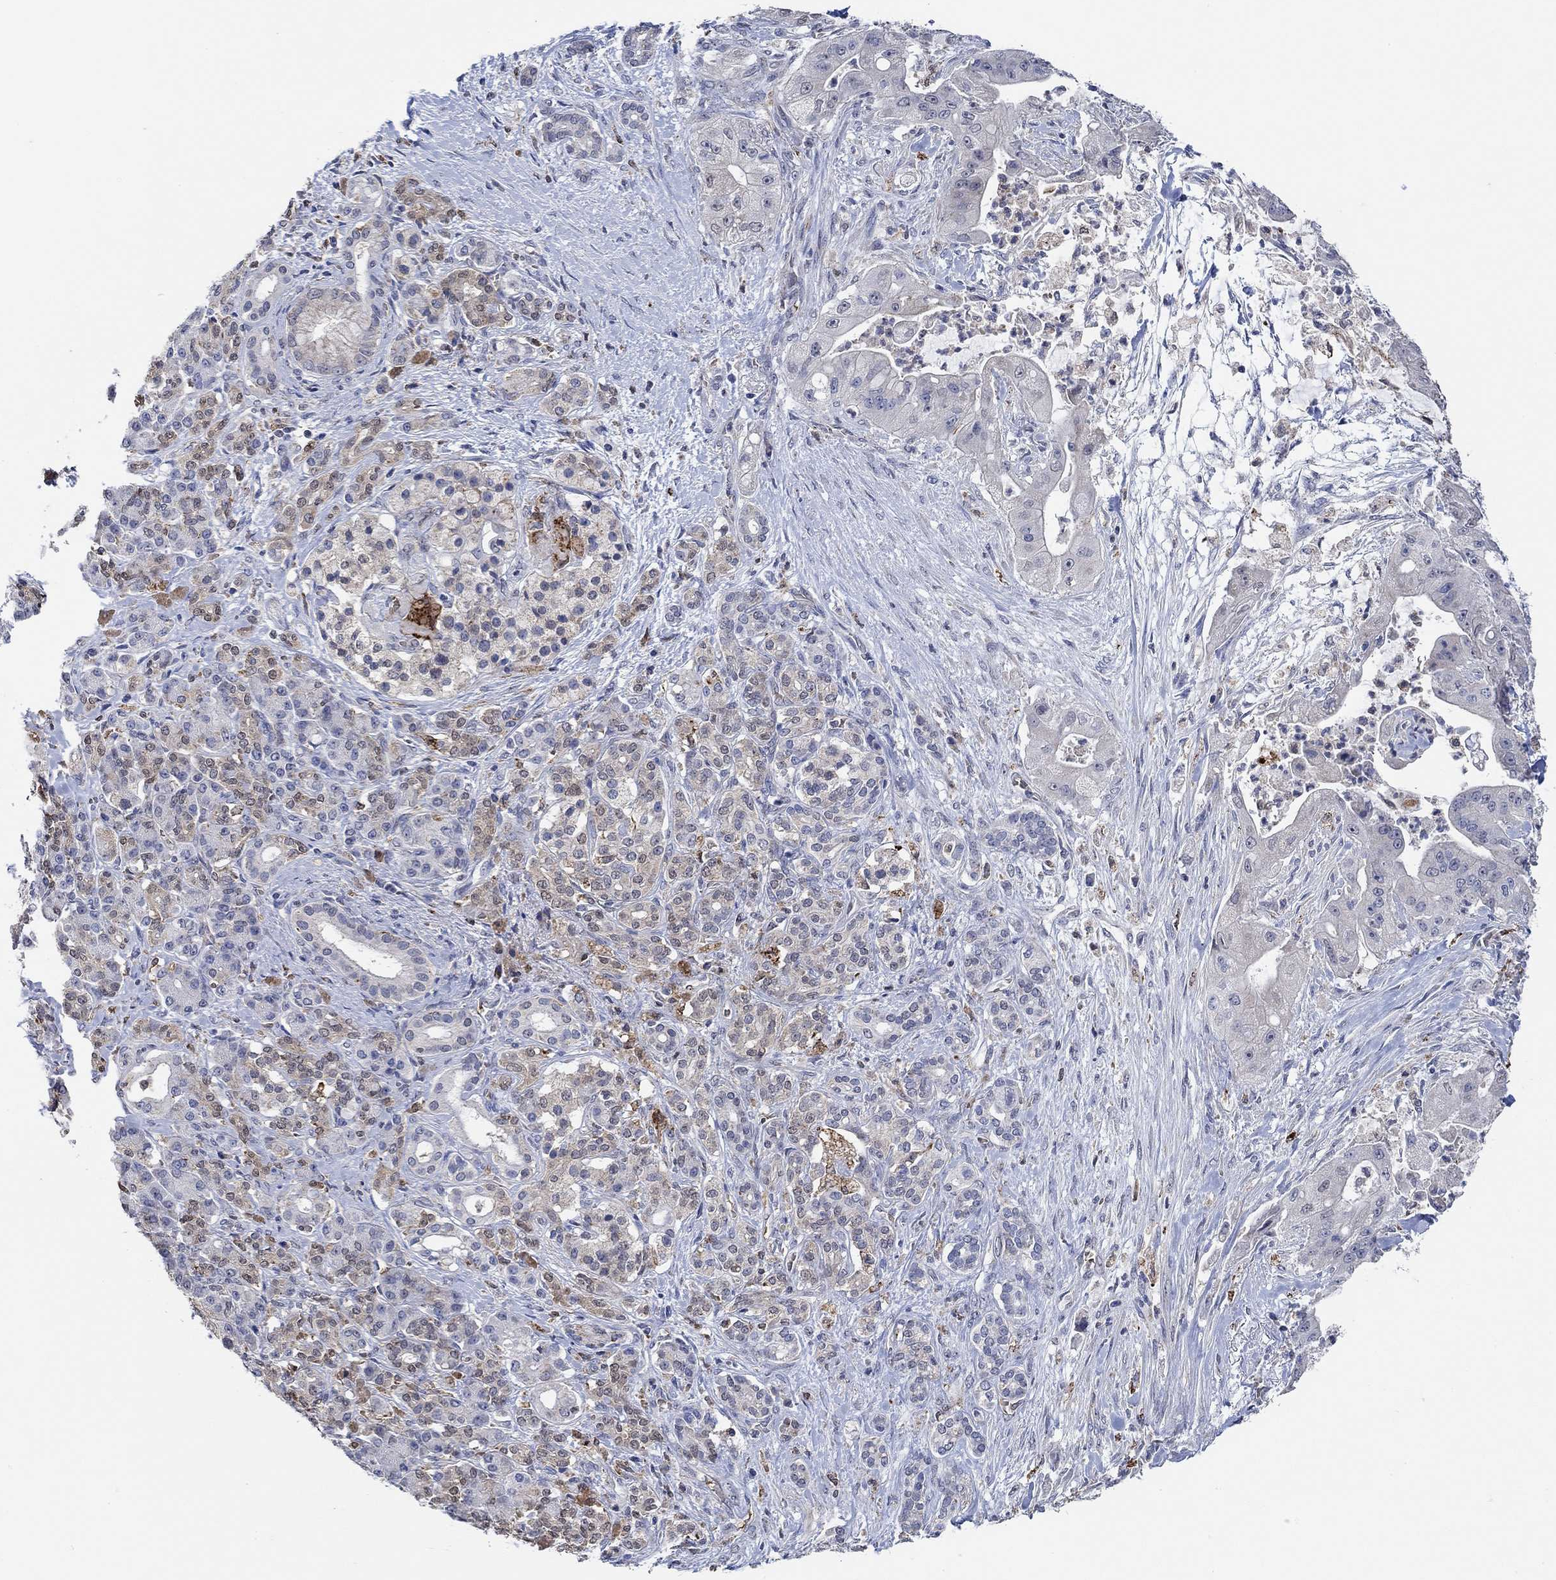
{"staining": {"intensity": "negative", "quantity": "none", "location": "none"}, "tissue": "pancreatic cancer", "cell_type": "Tumor cells", "image_type": "cancer", "snomed": [{"axis": "morphology", "description": "Normal tissue, NOS"}, {"axis": "morphology", "description": "Inflammation, NOS"}, {"axis": "morphology", "description": "Adenocarcinoma, NOS"}, {"axis": "topography", "description": "Pancreas"}], "caption": "This histopathology image is of pancreatic cancer stained with immunohistochemistry (IHC) to label a protein in brown with the nuclei are counter-stained blue. There is no expression in tumor cells. (Brightfield microscopy of DAB (3,3'-diaminobenzidine) IHC at high magnification).", "gene": "MPP1", "patient": {"sex": "male", "age": 57}}